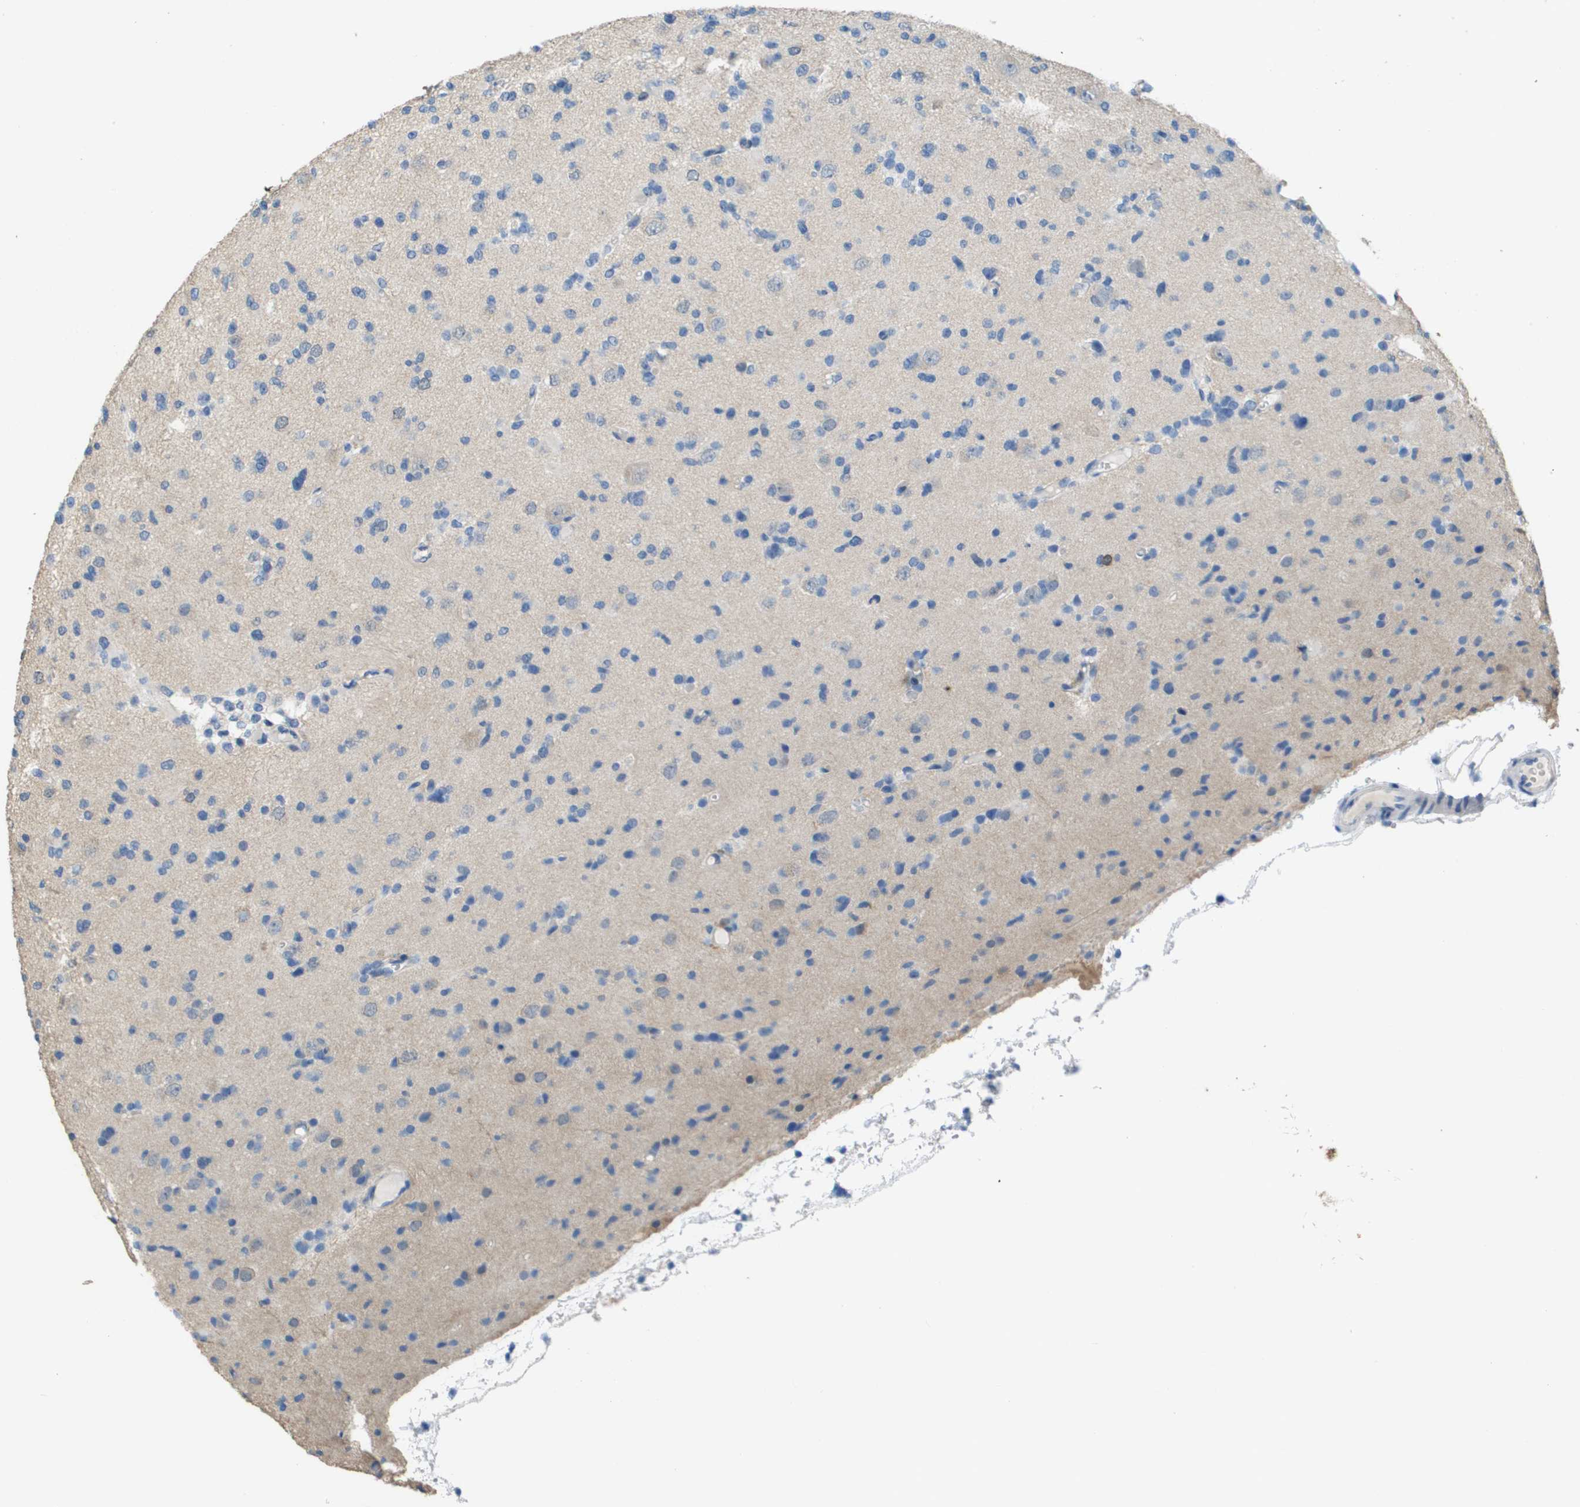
{"staining": {"intensity": "negative", "quantity": "none", "location": "none"}, "tissue": "glioma", "cell_type": "Tumor cells", "image_type": "cancer", "snomed": [{"axis": "morphology", "description": "Glioma, malignant, Low grade"}, {"axis": "topography", "description": "Brain"}], "caption": "This is an immunohistochemistry (IHC) photomicrograph of glioma. There is no staining in tumor cells.", "gene": "FABP5", "patient": {"sex": "female", "age": 22}}